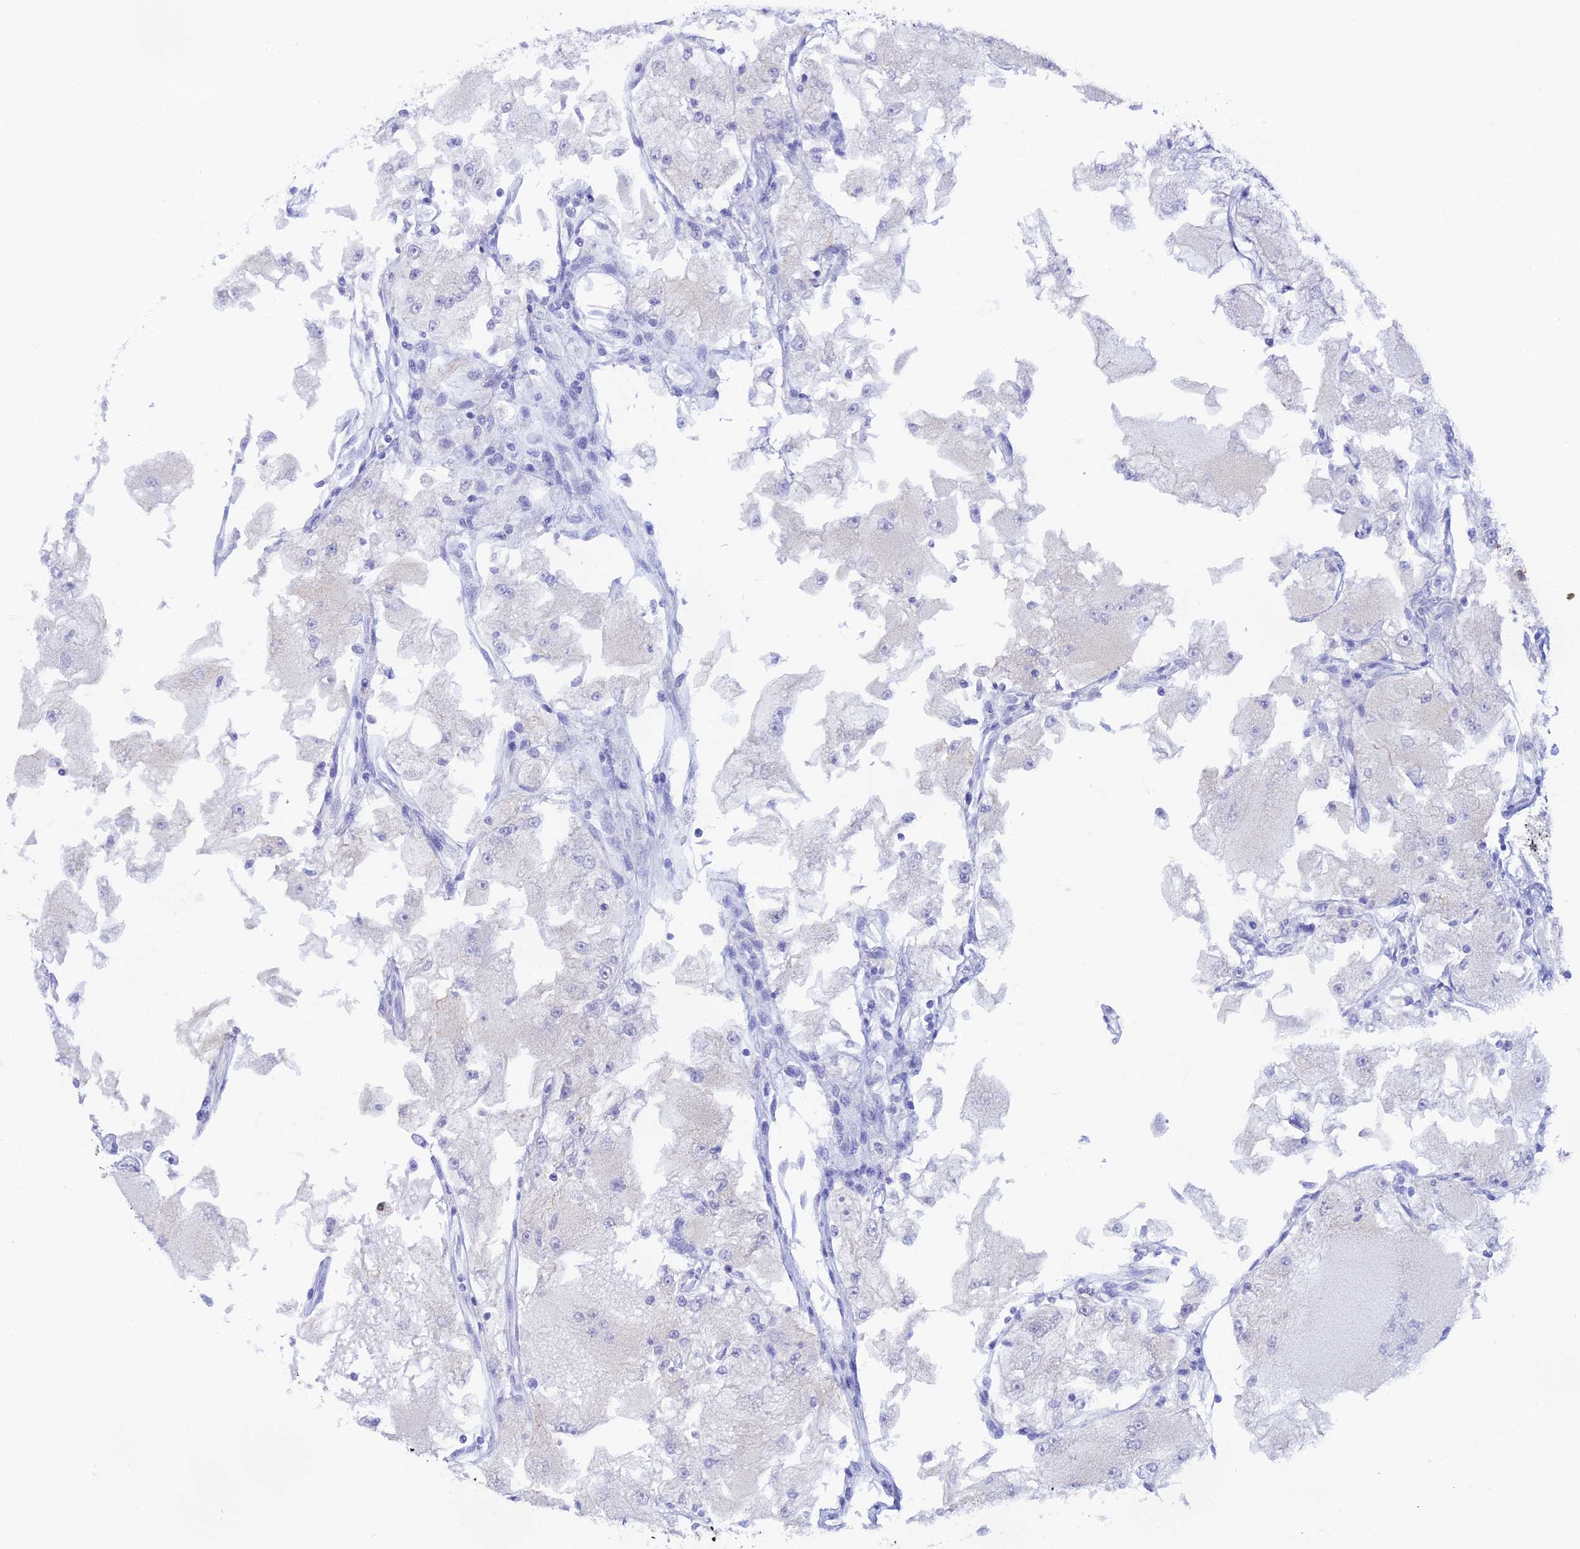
{"staining": {"intensity": "negative", "quantity": "none", "location": "none"}, "tissue": "renal cancer", "cell_type": "Tumor cells", "image_type": "cancer", "snomed": [{"axis": "morphology", "description": "Adenocarcinoma, NOS"}, {"axis": "topography", "description": "Kidney"}], "caption": "High magnification brightfield microscopy of renal cancer (adenocarcinoma) stained with DAB (brown) and counterstained with hematoxylin (blue): tumor cells show no significant staining.", "gene": "RASGEF1B", "patient": {"sex": "female", "age": 72}}